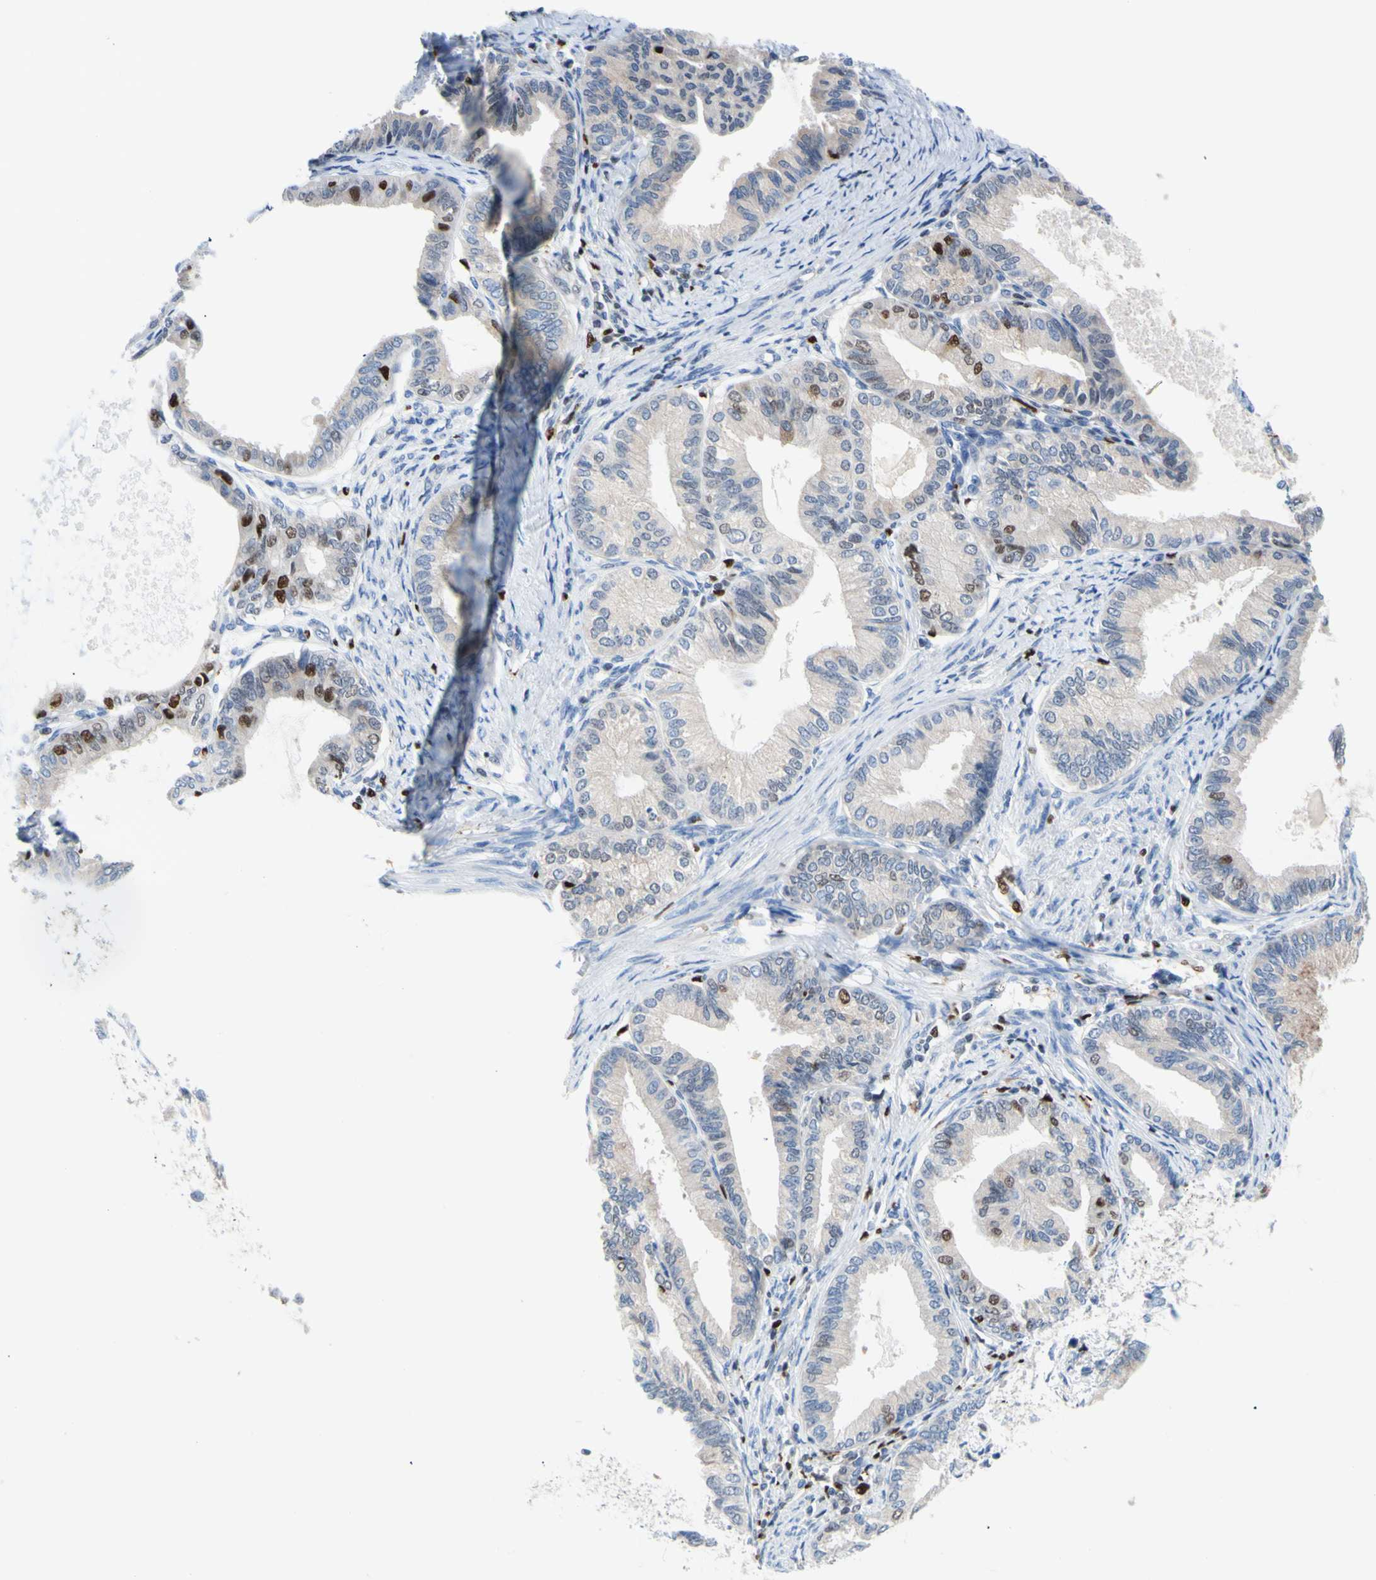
{"staining": {"intensity": "weak", "quantity": ">75%", "location": "cytoplasmic/membranous"}, "tissue": "endometrial cancer", "cell_type": "Tumor cells", "image_type": "cancer", "snomed": [{"axis": "morphology", "description": "Adenocarcinoma, NOS"}, {"axis": "topography", "description": "Endometrium"}], "caption": "Adenocarcinoma (endometrial) tissue exhibits weak cytoplasmic/membranous positivity in approximately >75% of tumor cells, visualized by immunohistochemistry.", "gene": "EED", "patient": {"sex": "female", "age": 86}}